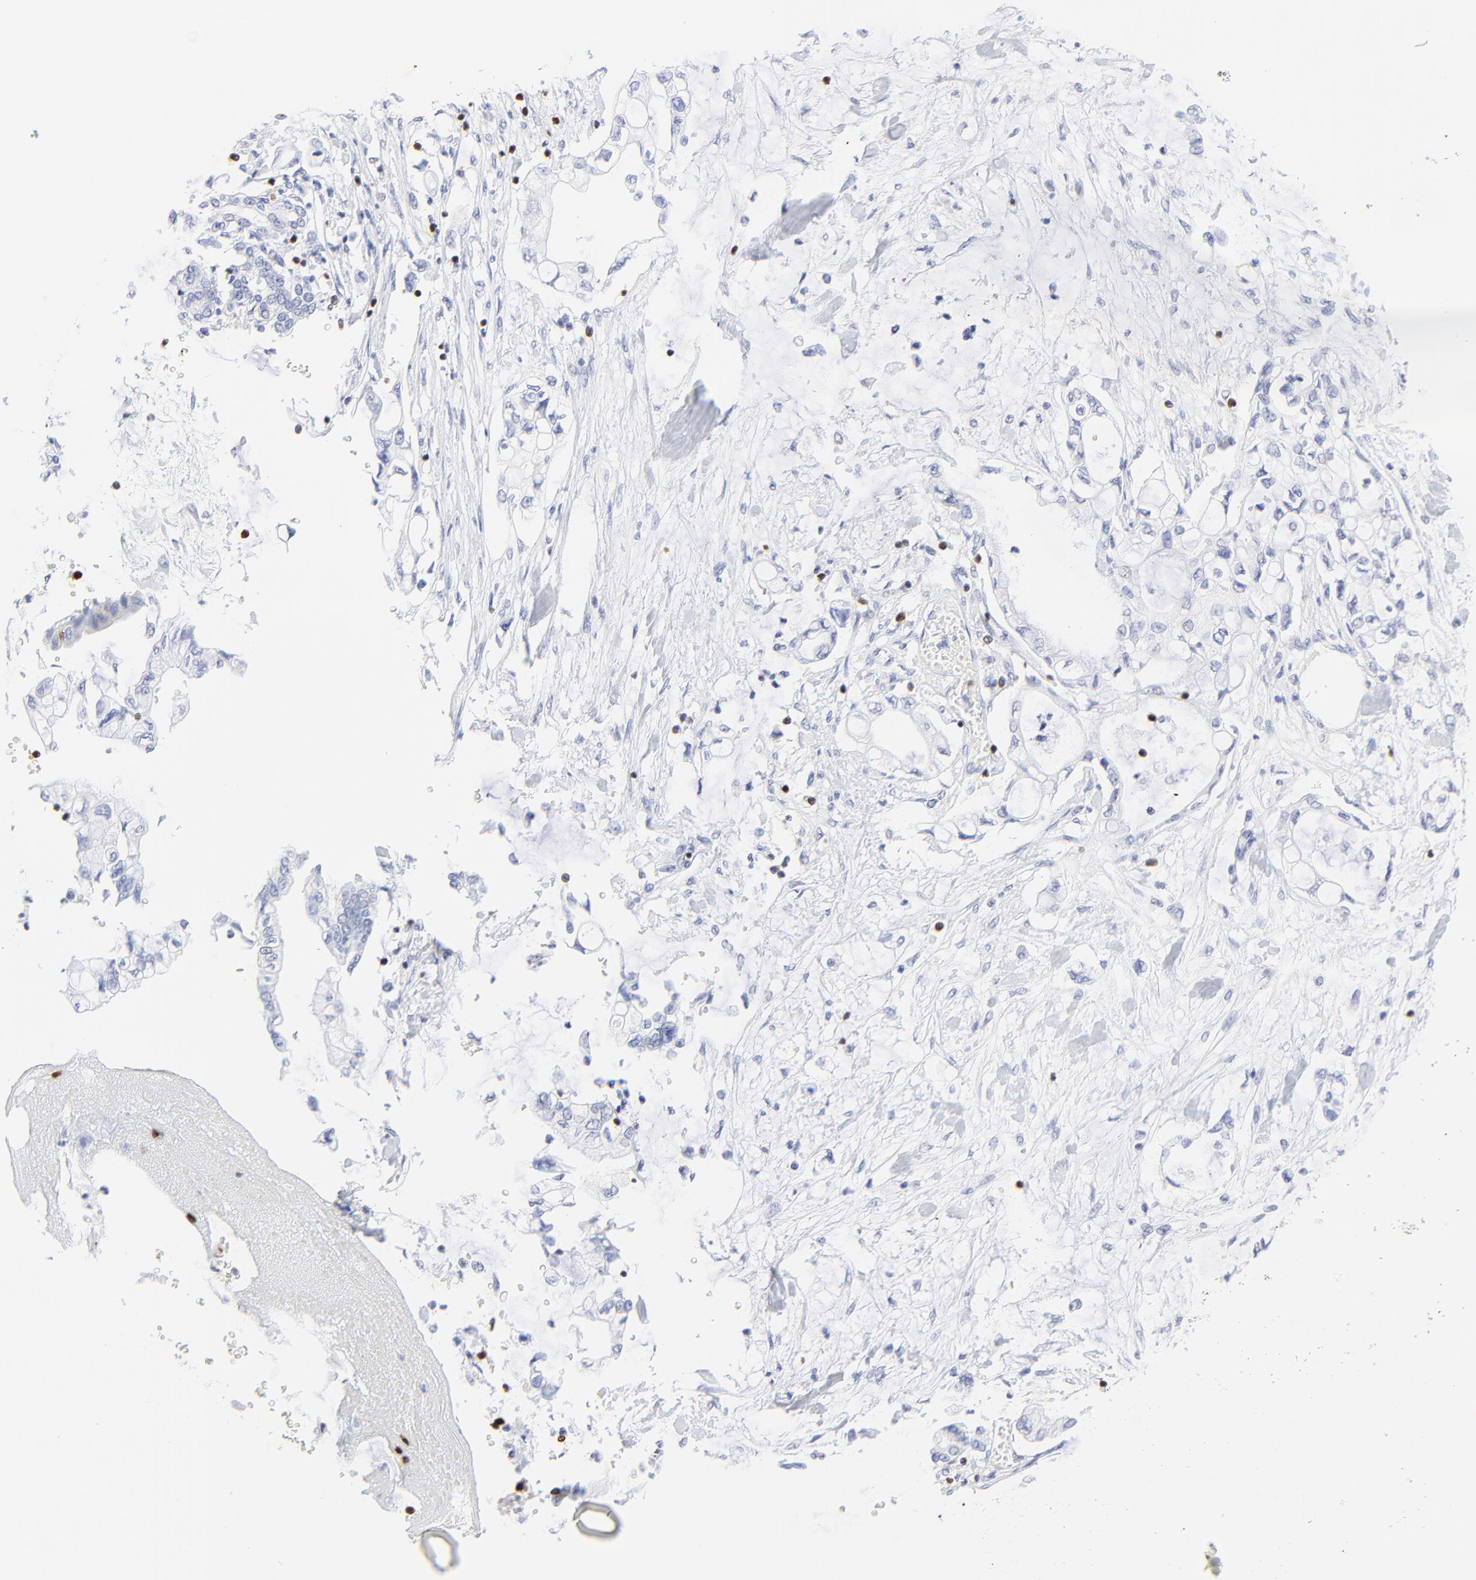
{"staining": {"intensity": "negative", "quantity": "none", "location": "none"}, "tissue": "pancreatic cancer", "cell_type": "Tumor cells", "image_type": "cancer", "snomed": [{"axis": "morphology", "description": "Adenocarcinoma, NOS"}, {"axis": "topography", "description": "Pancreas"}], "caption": "Protein analysis of pancreatic adenocarcinoma exhibits no significant staining in tumor cells.", "gene": "ZAP70", "patient": {"sex": "female", "age": 70}}